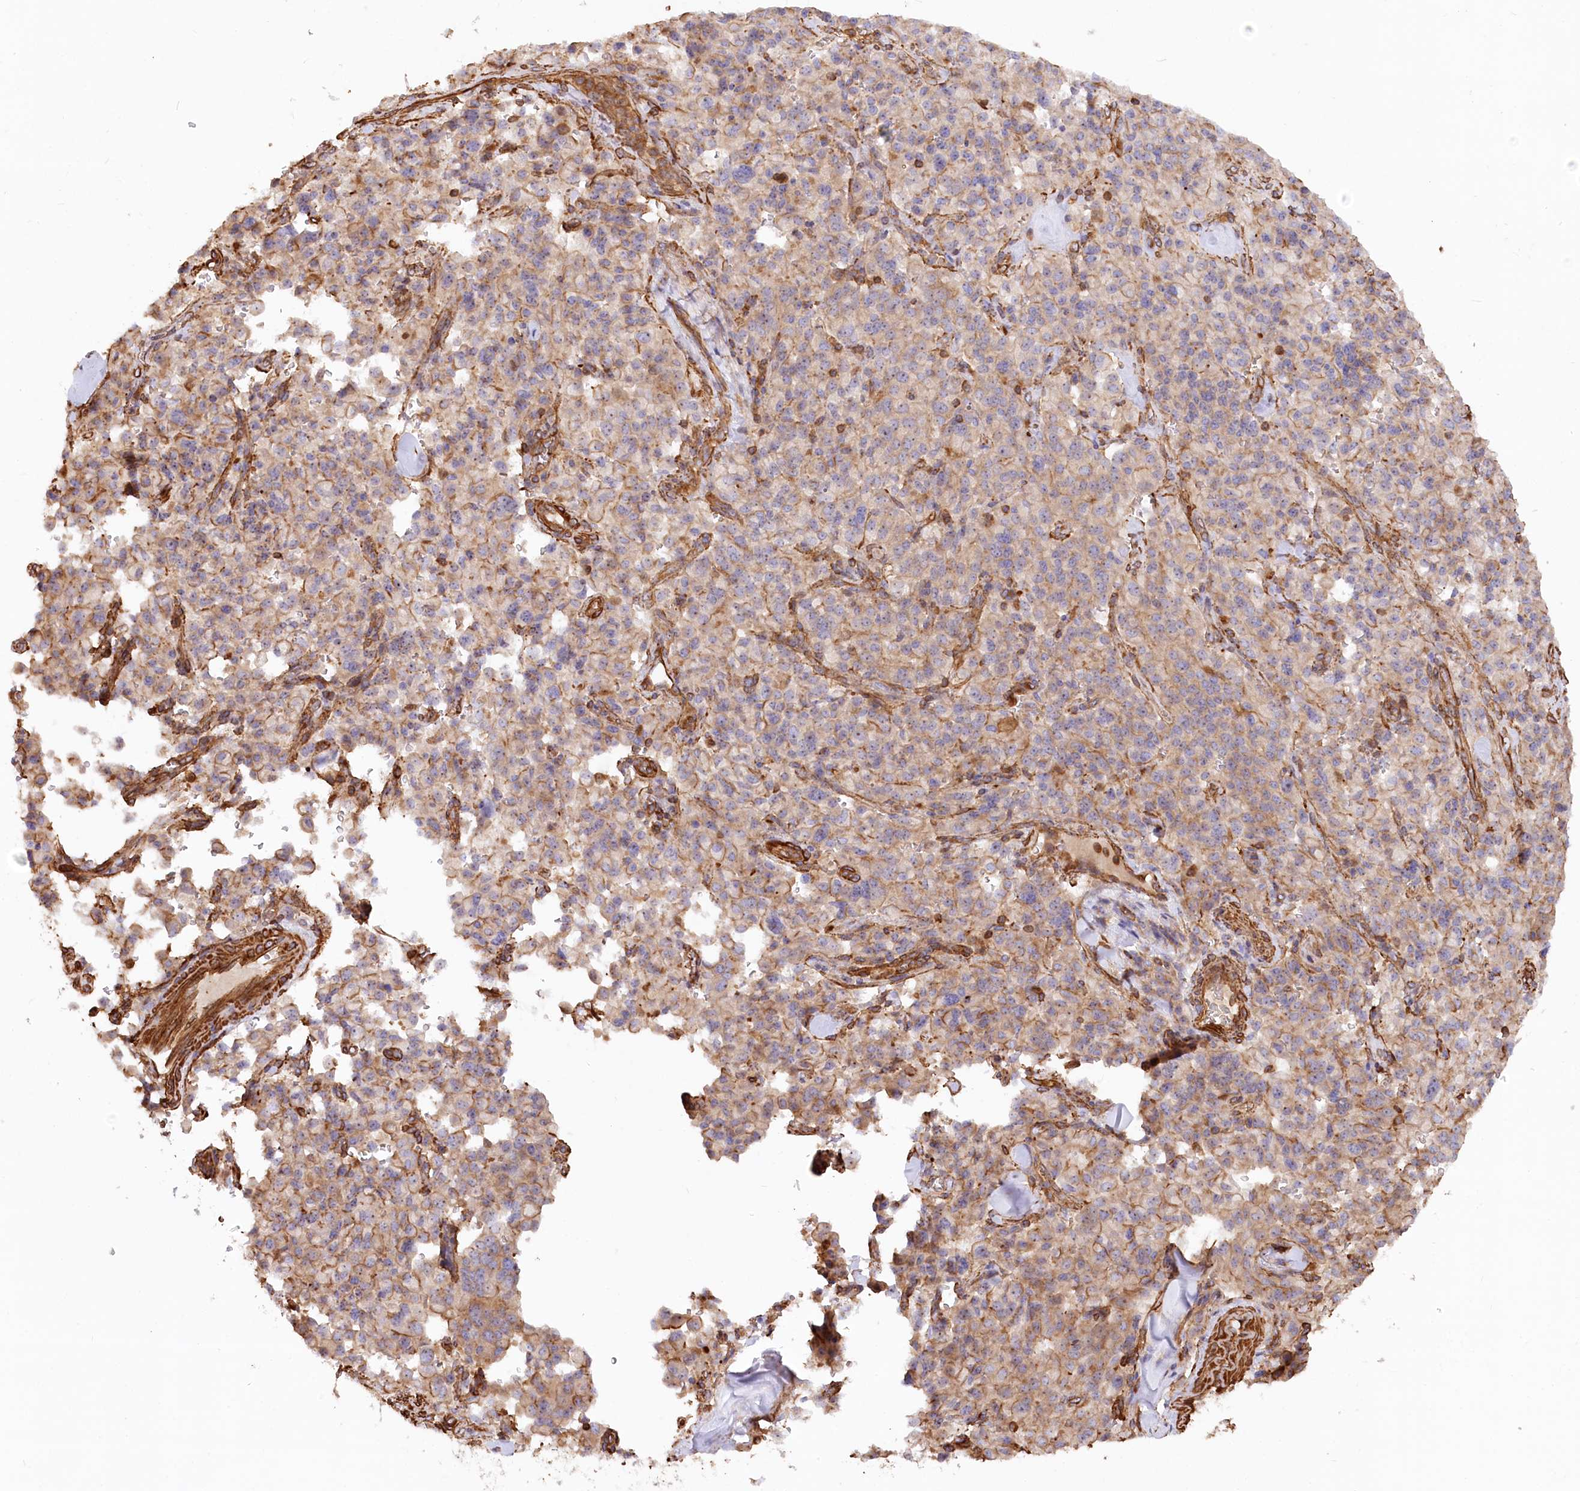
{"staining": {"intensity": "moderate", "quantity": ">75%", "location": "cytoplasmic/membranous"}, "tissue": "pancreatic cancer", "cell_type": "Tumor cells", "image_type": "cancer", "snomed": [{"axis": "morphology", "description": "Adenocarcinoma, NOS"}, {"axis": "topography", "description": "Pancreas"}], "caption": "Protein staining shows moderate cytoplasmic/membranous expression in about >75% of tumor cells in adenocarcinoma (pancreatic).", "gene": "WDR36", "patient": {"sex": "male", "age": 65}}